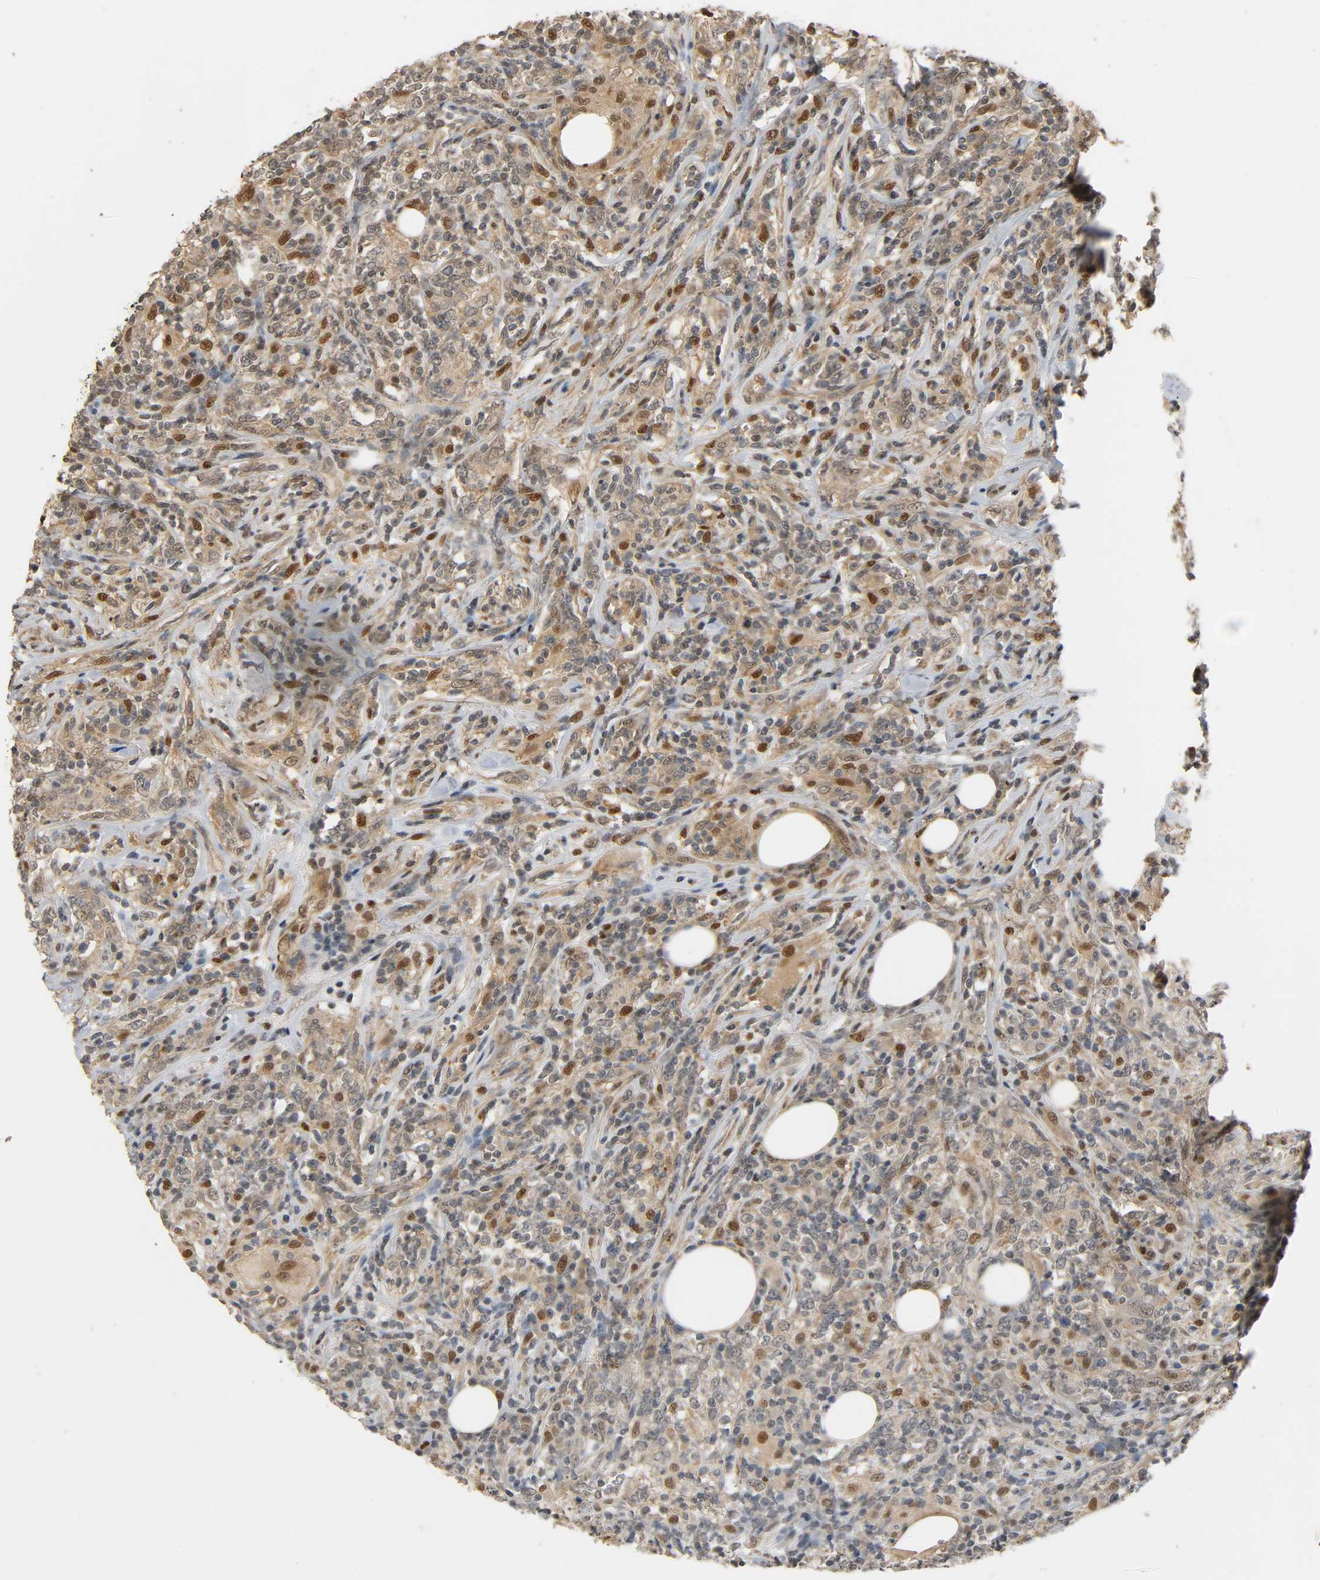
{"staining": {"intensity": "strong", "quantity": "<25%", "location": "cytoplasmic/membranous,nuclear"}, "tissue": "lymphoma", "cell_type": "Tumor cells", "image_type": "cancer", "snomed": [{"axis": "morphology", "description": "Malignant lymphoma, non-Hodgkin's type, High grade"}, {"axis": "topography", "description": "Lymph node"}], "caption": "The micrograph reveals staining of lymphoma, revealing strong cytoplasmic/membranous and nuclear protein positivity (brown color) within tumor cells. Immunohistochemistry stains the protein in brown and the nuclei are stained blue.", "gene": "ZFPM2", "patient": {"sex": "female", "age": 84}}